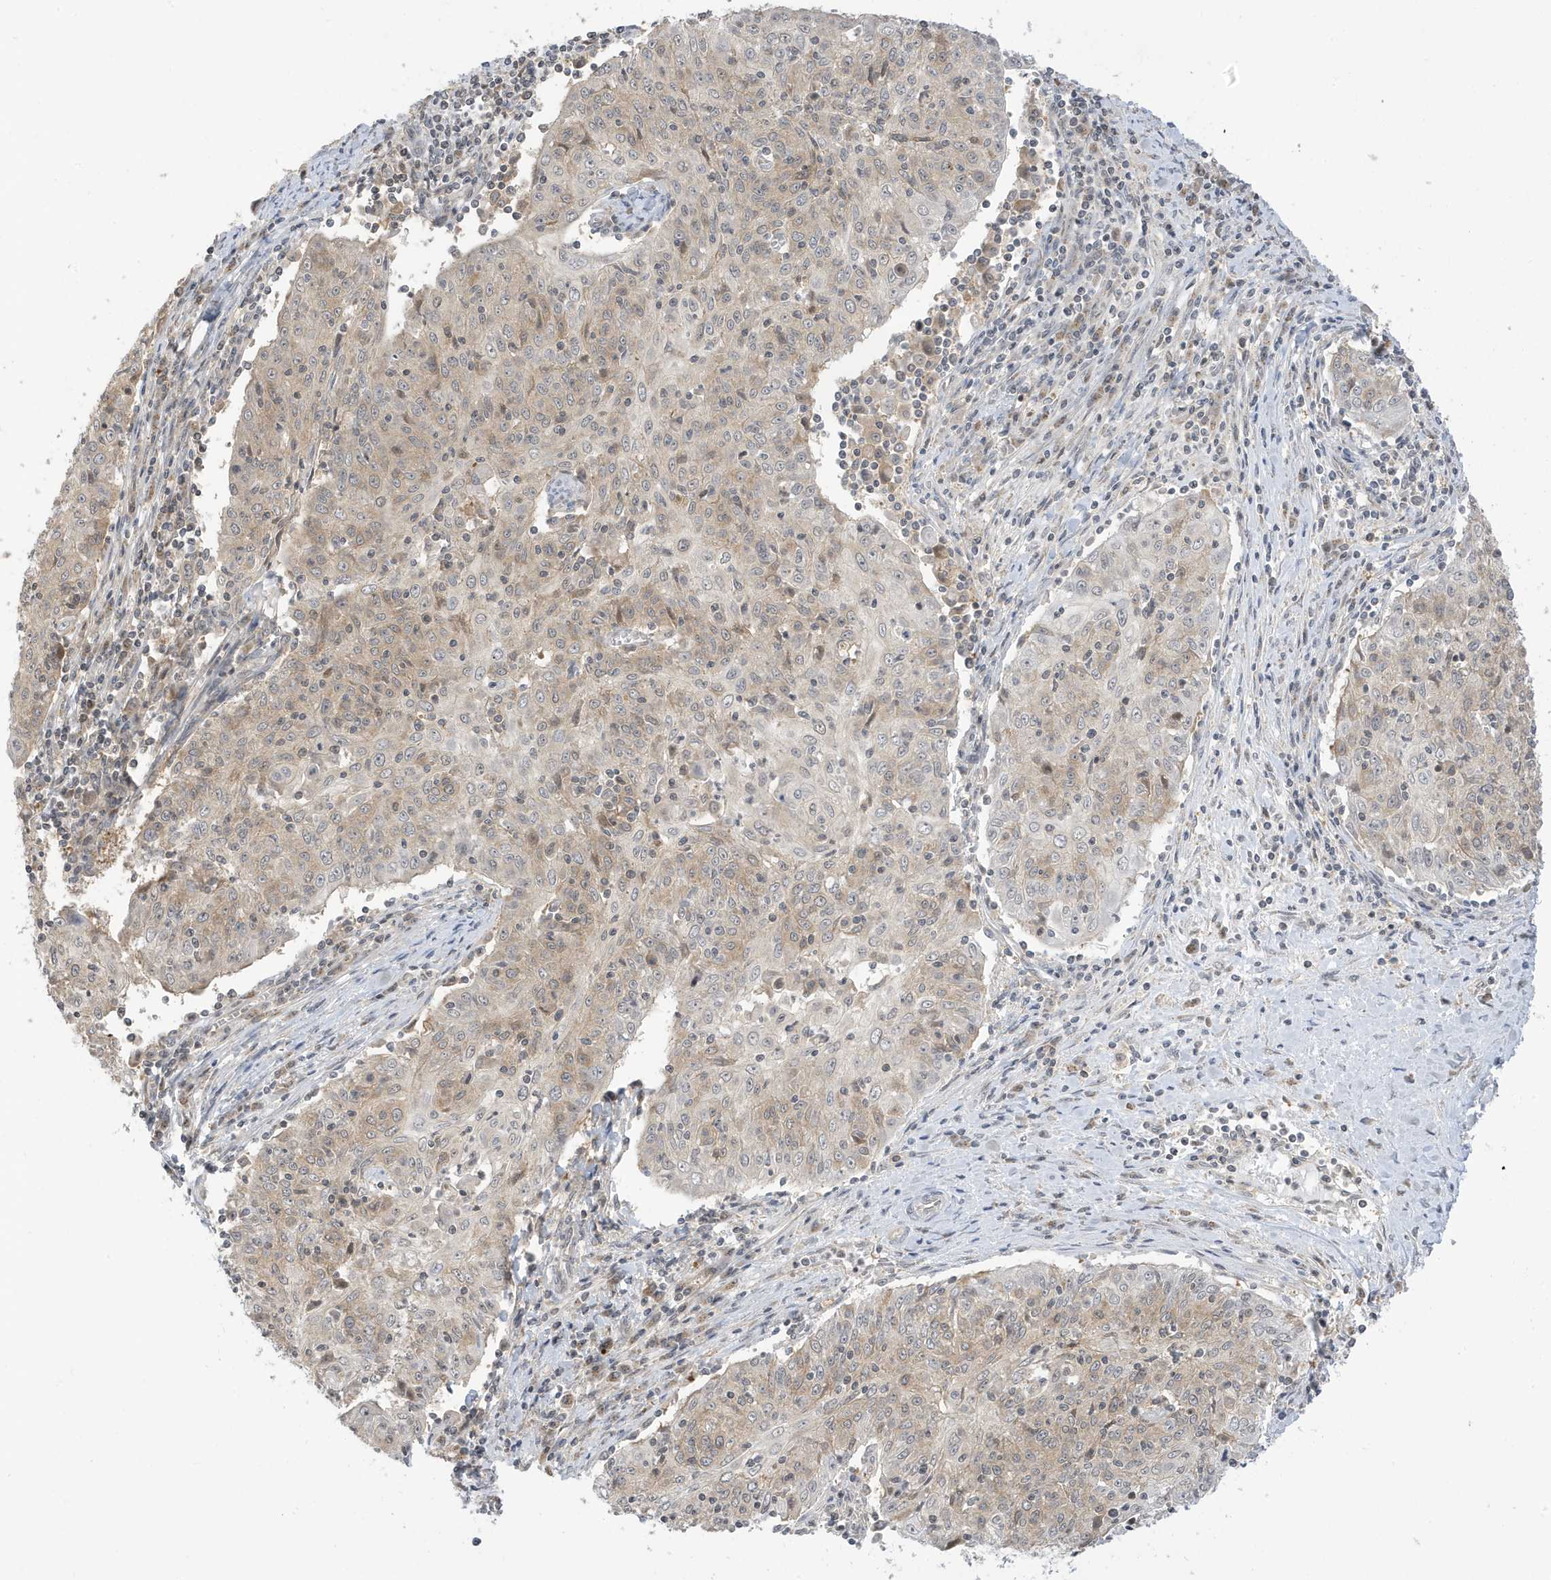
{"staining": {"intensity": "weak", "quantity": "25%-75%", "location": "cytoplasmic/membranous"}, "tissue": "cervical cancer", "cell_type": "Tumor cells", "image_type": "cancer", "snomed": [{"axis": "morphology", "description": "Squamous cell carcinoma, NOS"}, {"axis": "topography", "description": "Cervix"}], "caption": "Weak cytoplasmic/membranous staining is appreciated in approximately 25%-75% of tumor cells in cervical cancer (squamous cell carcinoma). (Brightfield microscopy of DAB IHC at high magnification).", "gene": "TAB3", "patient": {"sex": "female", "age": 48}}